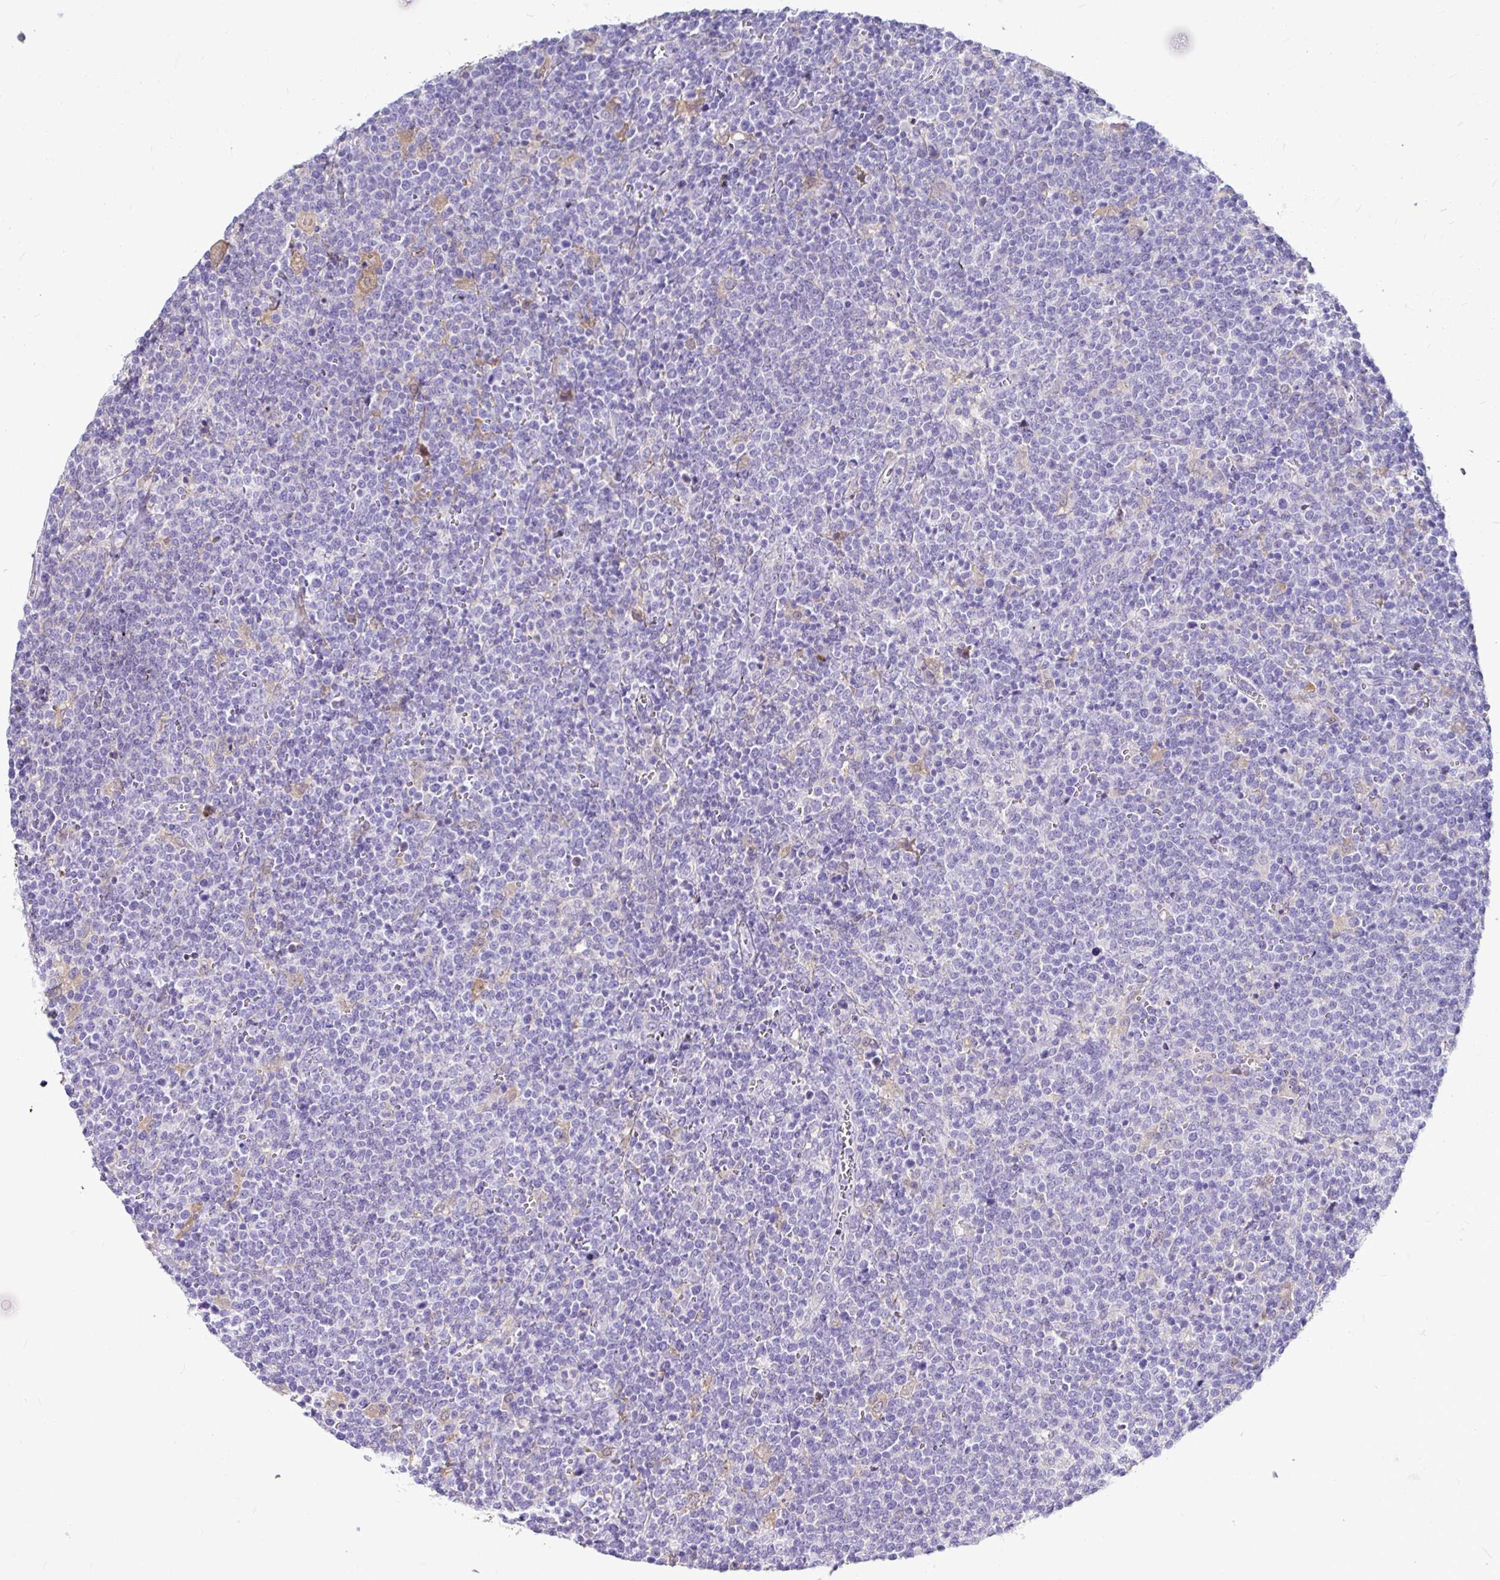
{"staining": {"intensity": "negative", "quantity": "none", "location": "none"}, "tissue": "lymphoma", "cell_type": "Tumor cells", "image_type": "cancer", "snomed": [{"axis": "morphology", "description": "Malignant lymphoma, non-Hodgkin's type, High grade"}, {"axis": "topography", "description": "Lymph node"}], "caption": "Immunohistochemical staining of human high-grade malignant lymphoma, non-Hodgkin's type displays no significant staining in tumor cells.", "gene": "IDH1", "patient": {"sex": "male", "age": 61}}